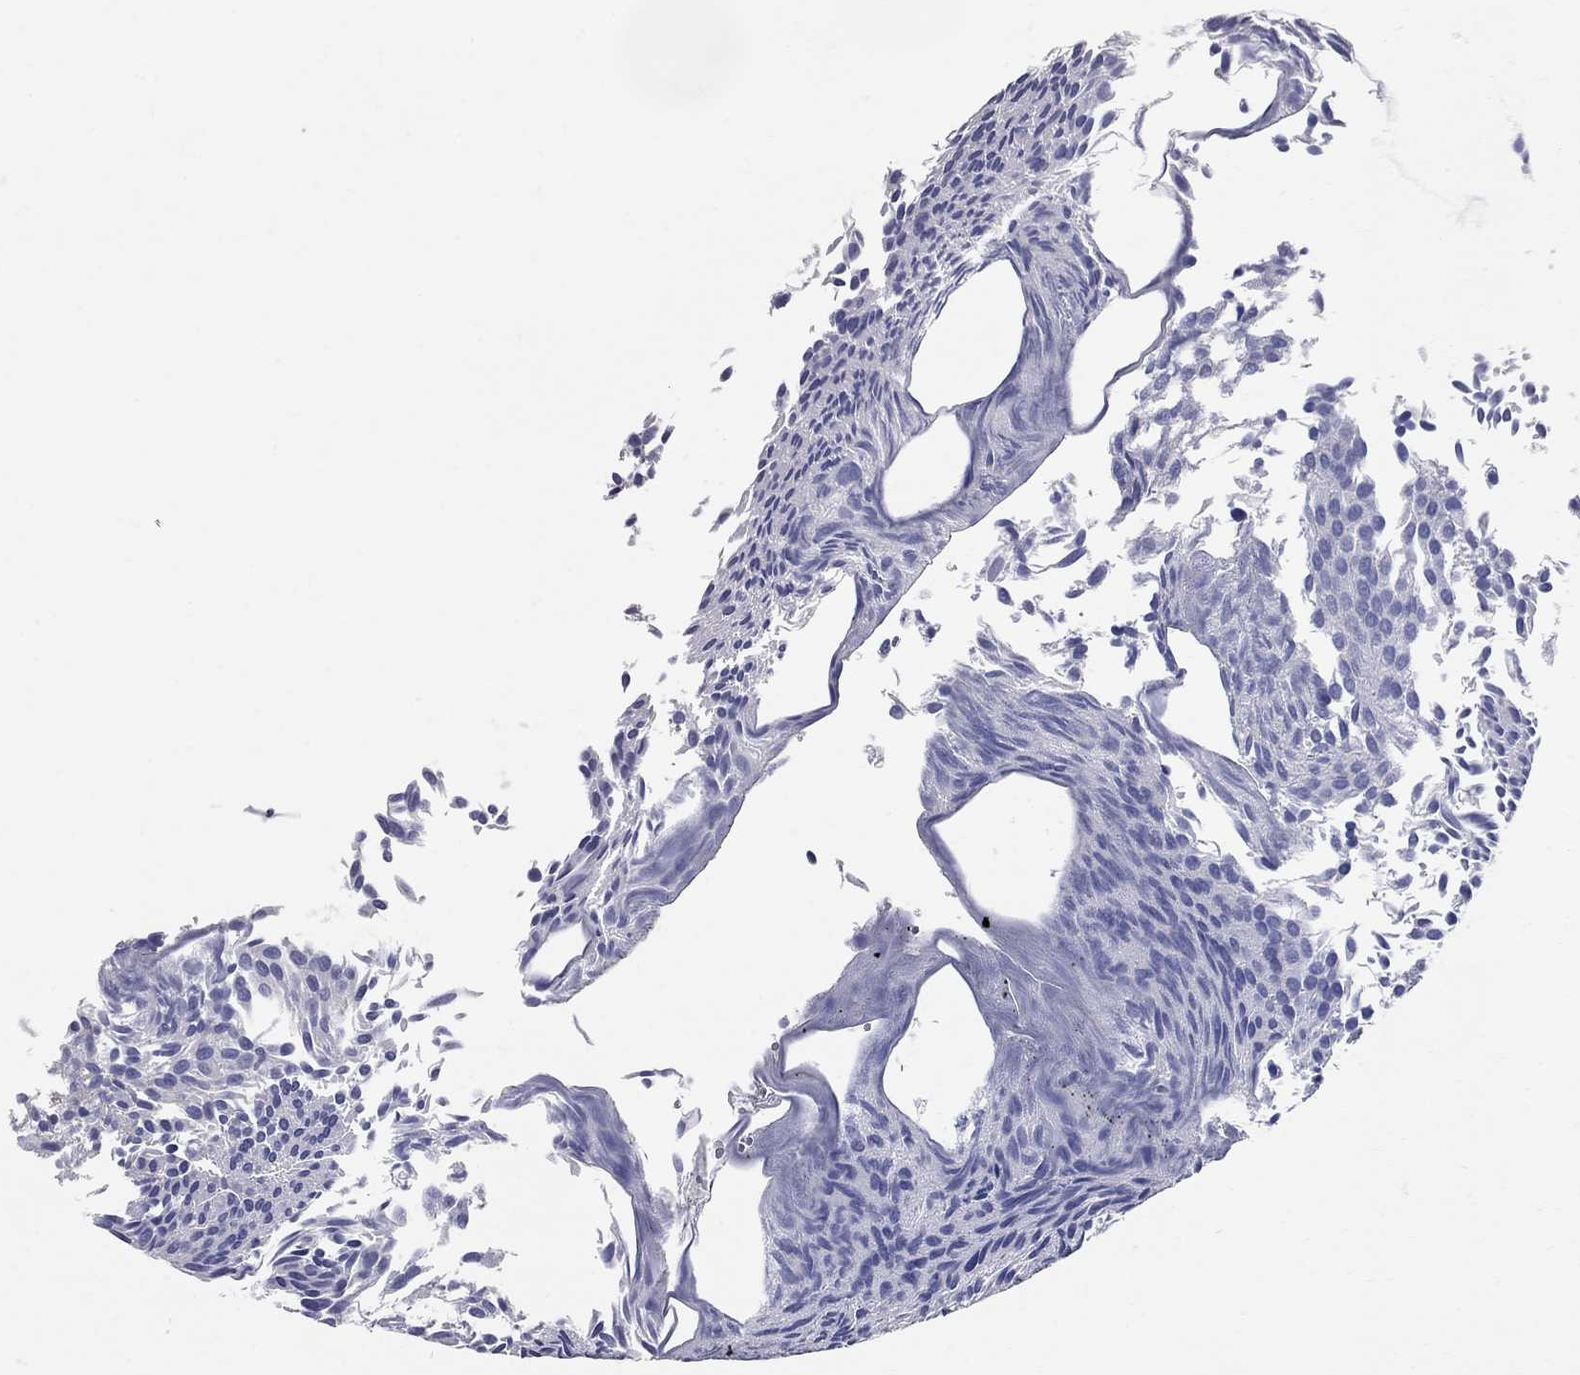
{"staining": {"intensity": "negative", "quantity": "none", "location": "none"}, "tissue": "urothelial cancer", "cell_type": "Tumor cells", "image_type": "cancer", "snomed": [{"axis": "morphology", "description": "Urothelial carcinoma, Low grade"}, {"axis": "topography", "description": "Urinary bladder"}], "caption": "This photomicrograph is of urothelial cancer stained with immunohistochemistry (IHC) to label a protein in brown with the nuclei are counter-stained blue. There is no positivity in tumor cells.", "gene": "AOX1", "patient": {"sex": "male", "age": 63}}